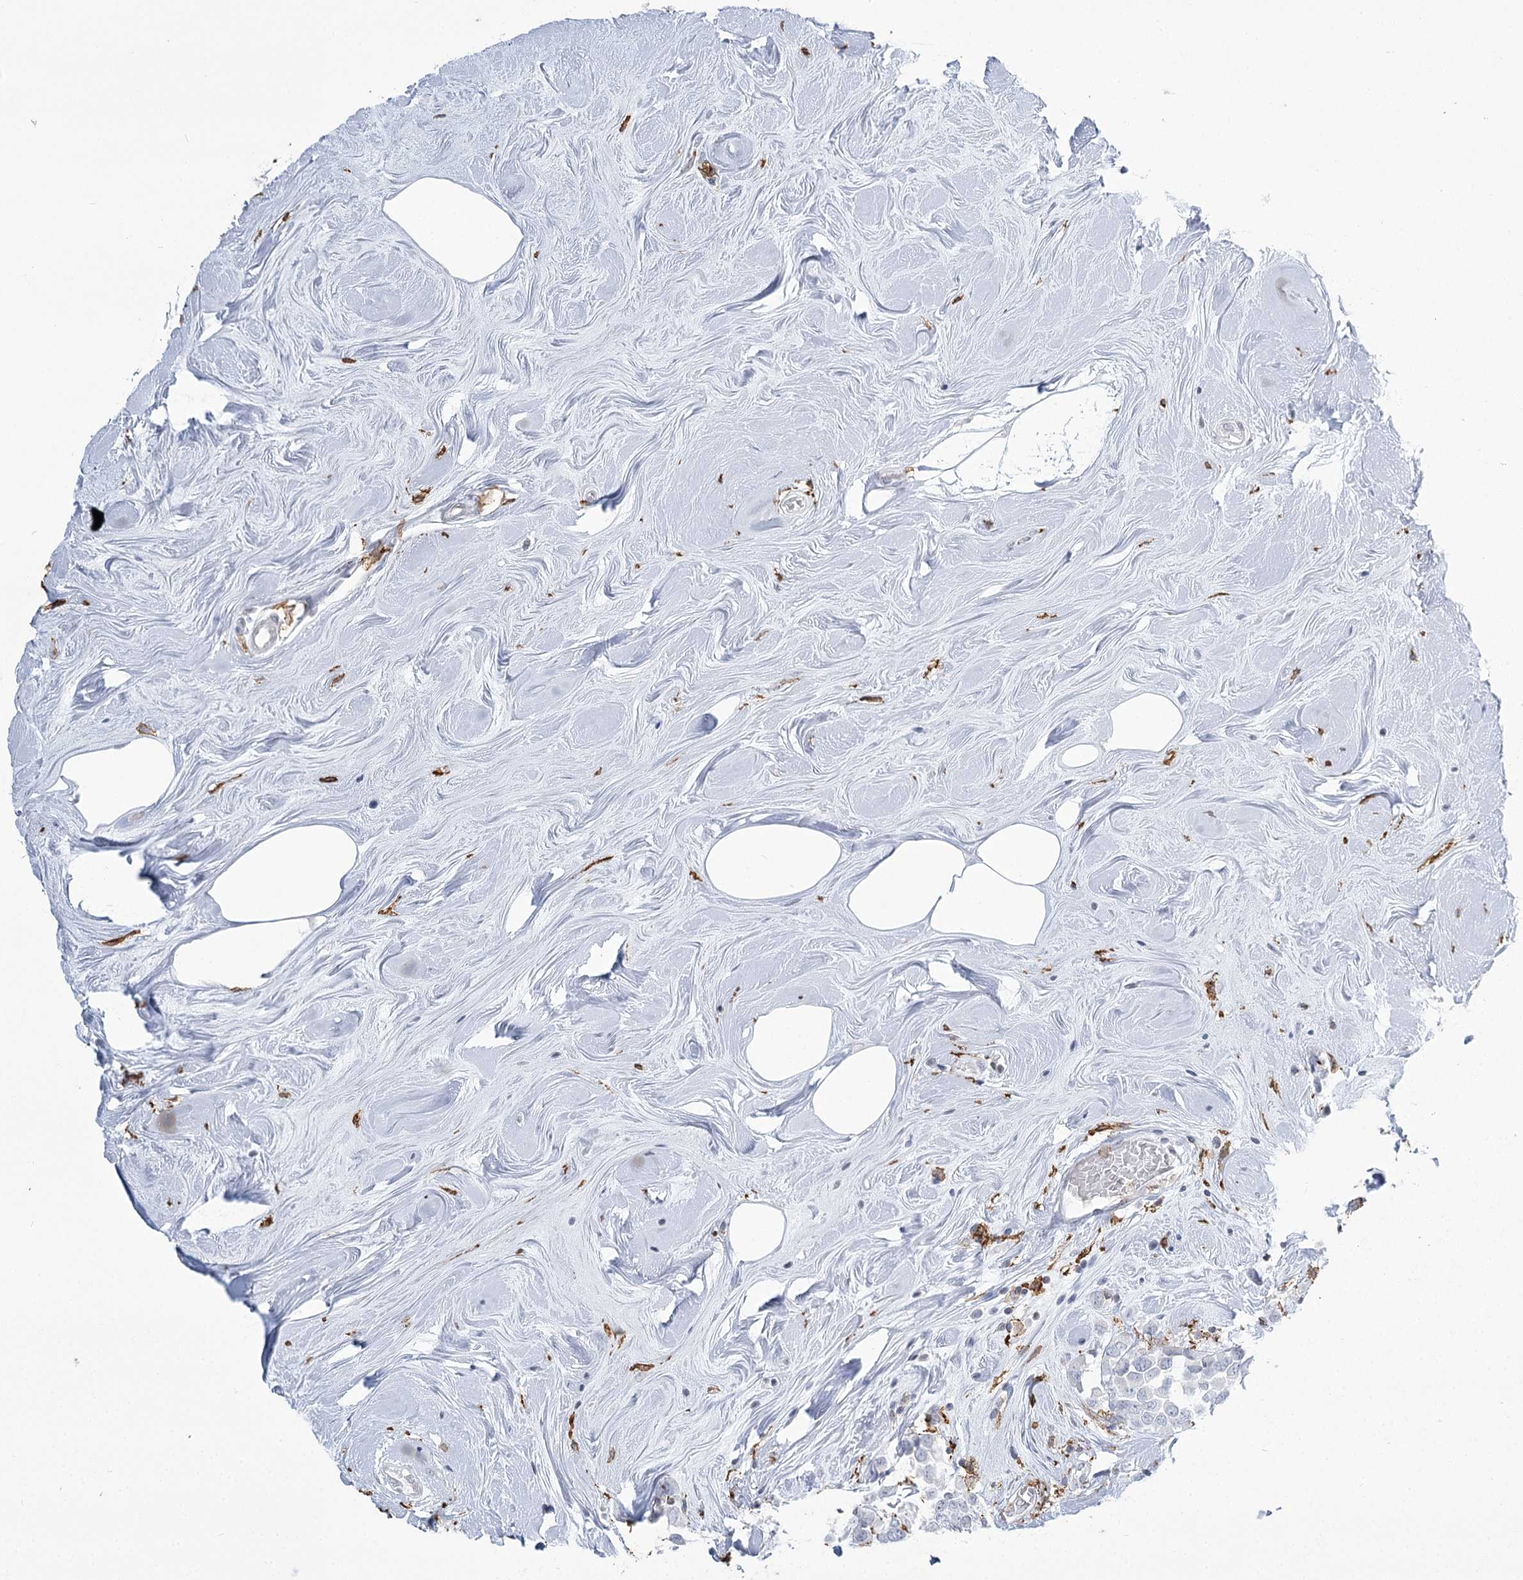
{"staining": {"intensity": "negative", "quantity": "none", "location": "none"}, "tissue": "breast cancer", "cell_type": "Tumor cells", "image_type": "cancer", "snomed": [{"axis": "morphology", "description": "Duct carcinoma"}, {"axis": "topography", "description": "Breast"}], "caption": "The photomicrograph demonstrates no significant staining in tumor cells of breast cancer (invasive ductal carcinoma).", "gene": "C11orf1", "patient": {"sex": "female", "age": 61}}